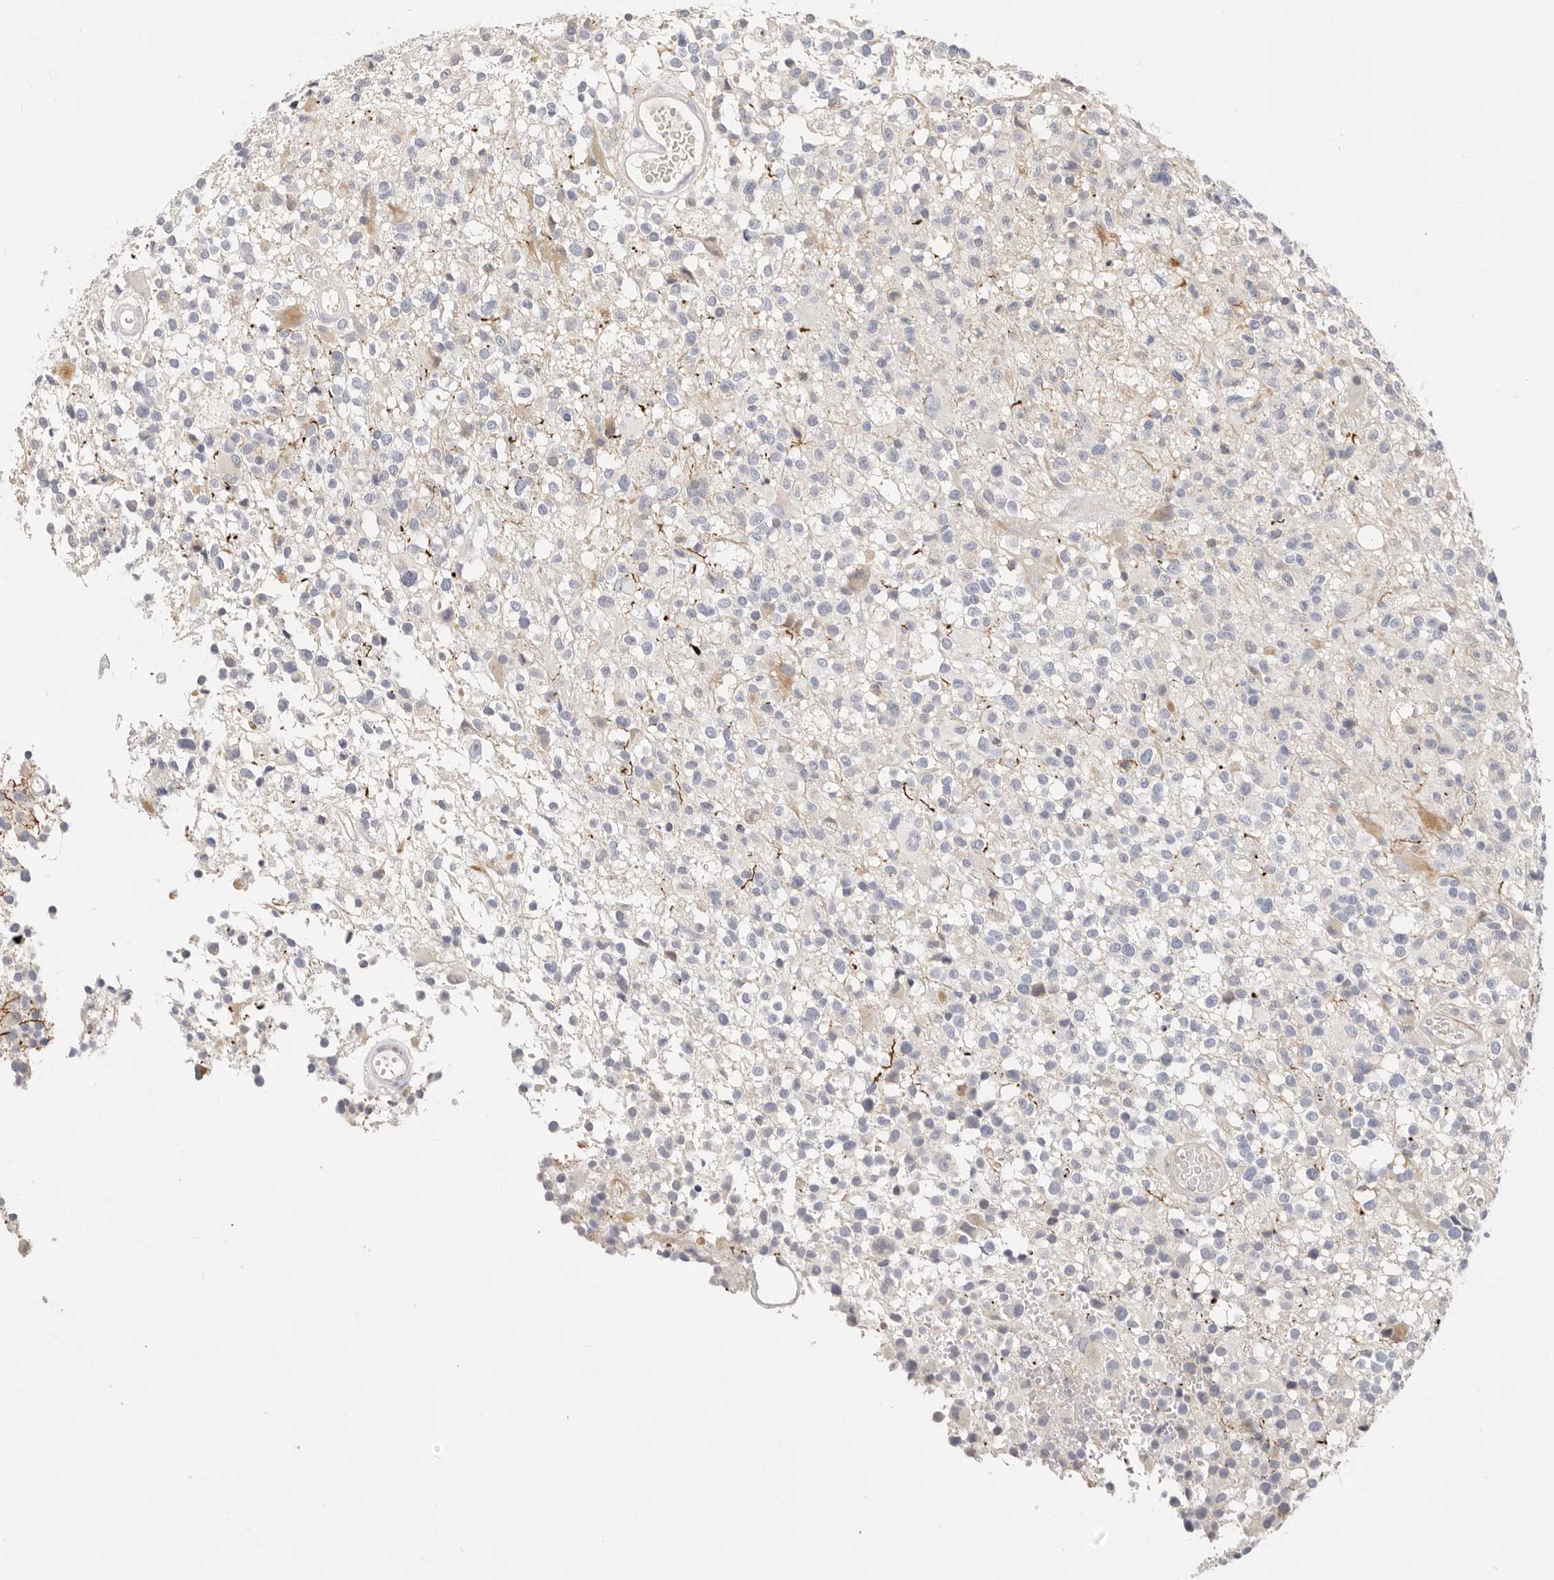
{"staining": {"intensity": "negative", "quantity": "none", "location": "none"}, "tissue": "glioma", "cell_type": "Tumor cells", "image_type": "cancer", "snomed": [{"axis": "morphology", "description": "Glioma, malignant, High grade"}, {"axis": "morphology", "description": "Glioblastoma, NOS"}, {"axis": "topography", "description": "Brain"}], "caption": "Immunohistochemistry (IHC) of glioma shows no positivity in tumor cells.", "gene": "ZRANB1", "patient": {"sex": "male", "age": 60}}